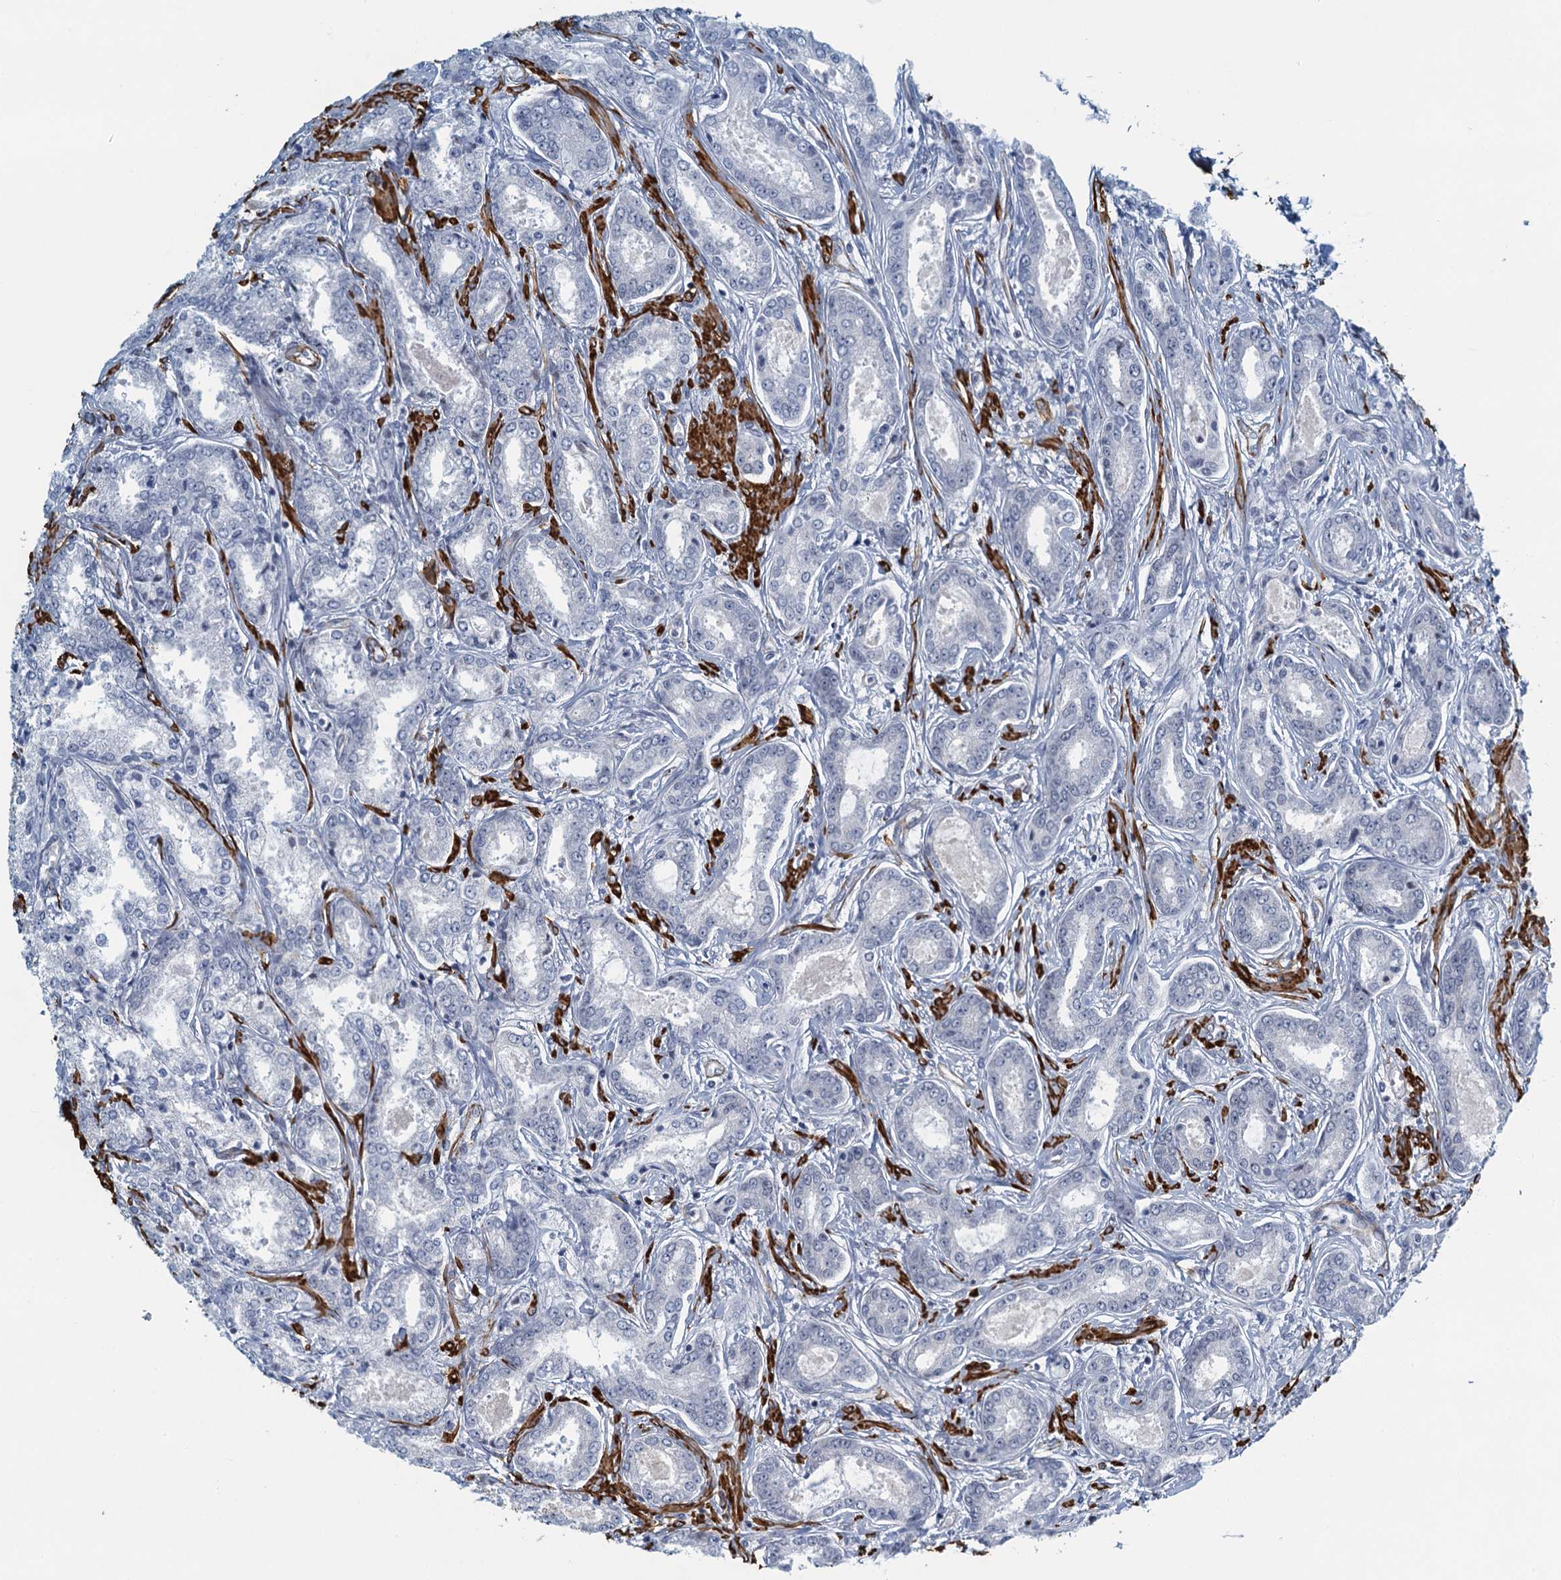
{"staining": {"intensity": "negative", "quantity": "none", "location": "none"}, "tissue": "prostate cancer", "cell_type": "Tumor cells", "image_type": "cancer", "snomed": [{"axis": "morphology", "description": "Adenocarcinoma, Low grade"}, {"axis": "topography", "description": "Prostate"}], "caption": "The image demonstrates no significant expression in tumor cells of prostate cancer.", "gene": "ALG2", "patient": {"sex": "male", "age": 68}}